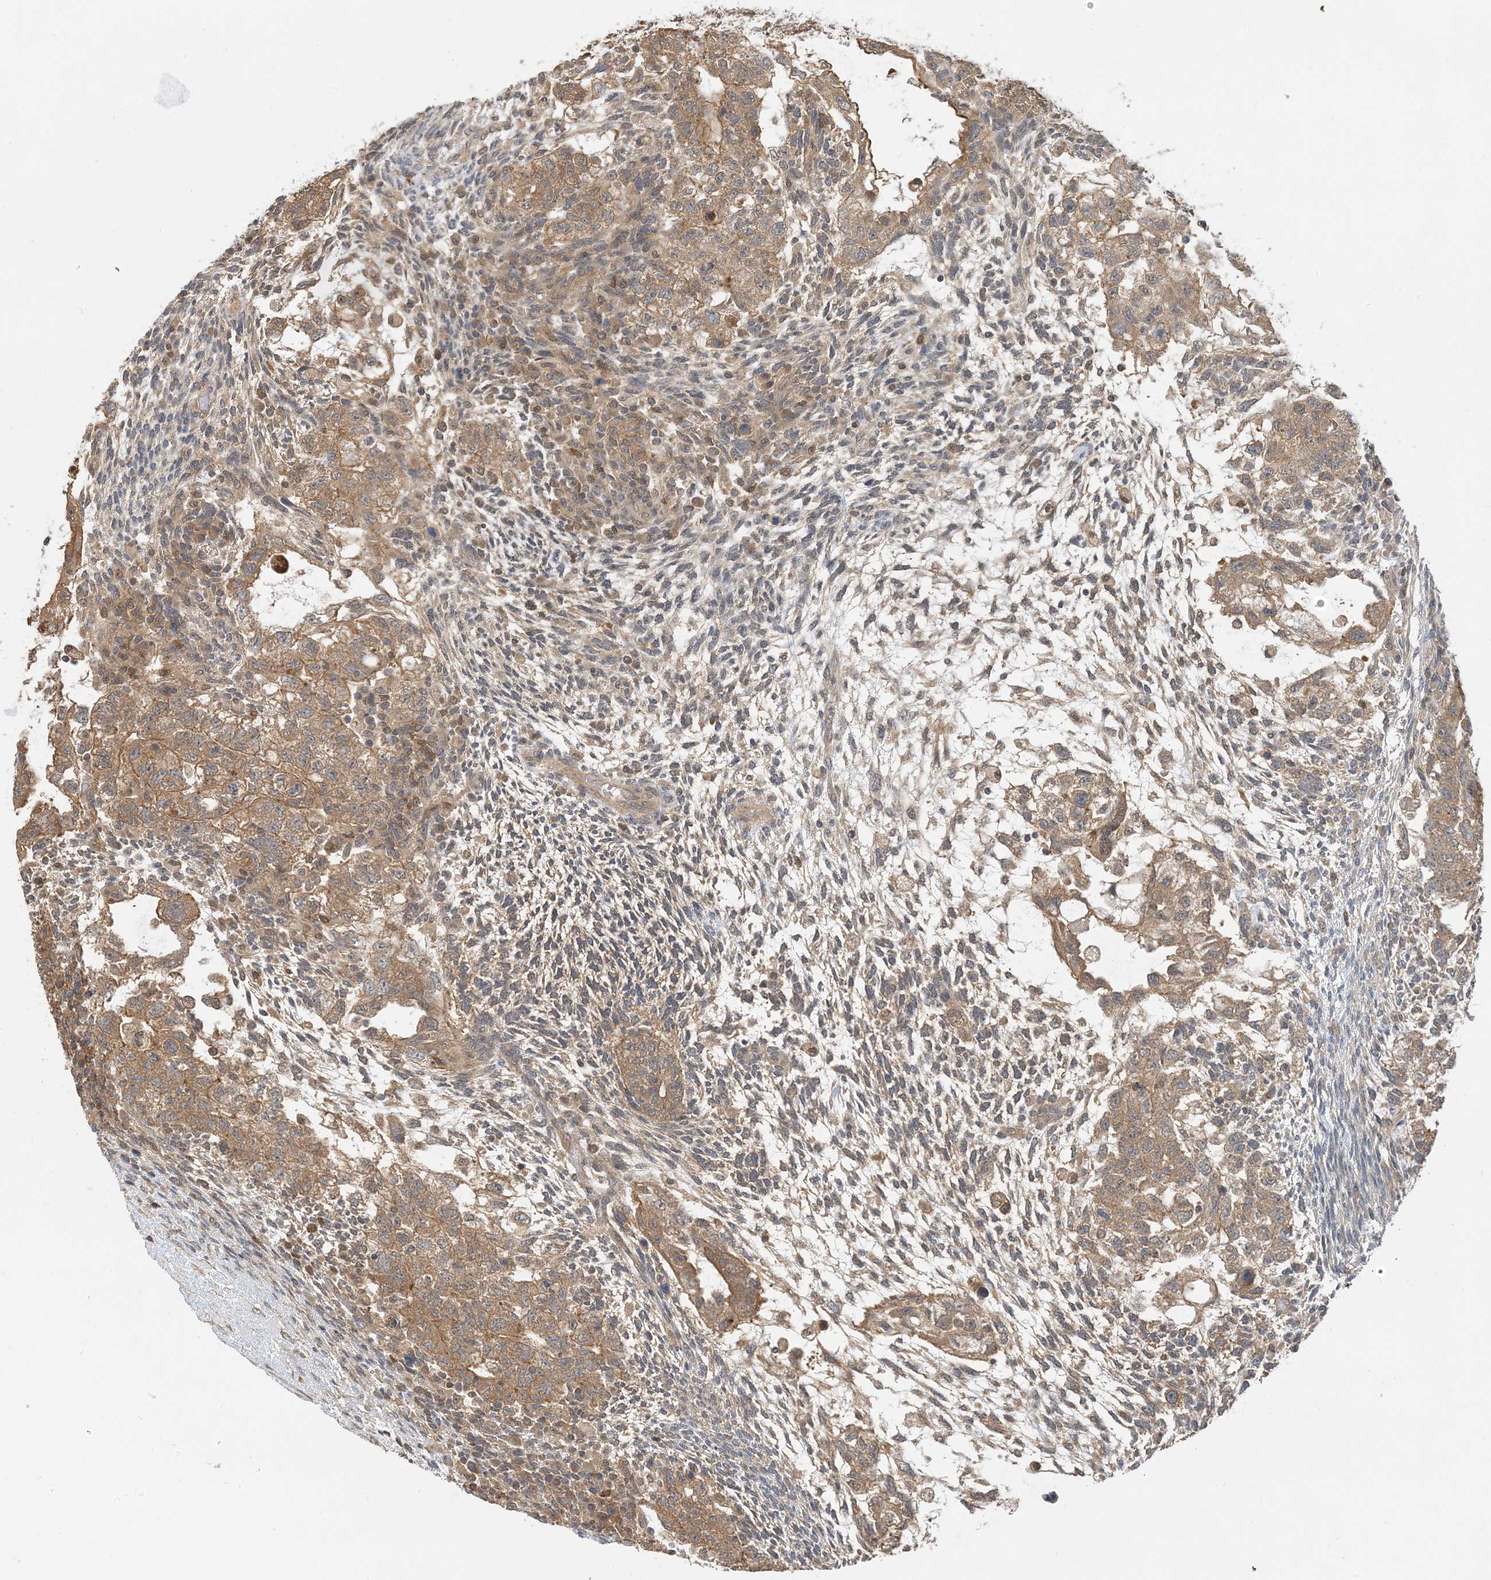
{"staining": {"intensity": "moderate", "quantity": ">75%", "location": "cytoplasmic/membranous"}, "tissue": "testis cancer", "cell_type": "Tumor cells", "image_type": "cancer", "snomed": [{"axis": "morphology", "description": "Normal tissue, NOS"}, {"axis": "morphology", "description": "Carcinoma, Embryonal, NOS"}, {"axis": "topography", "description": "Testis"}], "caption": "Immunohistochemistry staining of testis cancer (embryonal carcinoma), which displays medium levels of moderate cytoplasmic/membranous expression in about >75% of tumor cells indicating moderate cytoplasmic/membranous protein staining. The staining was performed using DAB (3,3'-diaminobenzidine) (brown) for protein detection and nuclei were counterstained in hematoxylin (blue).", "gene": "WDR26", "patient": {"sex": "male", "age": 36}}